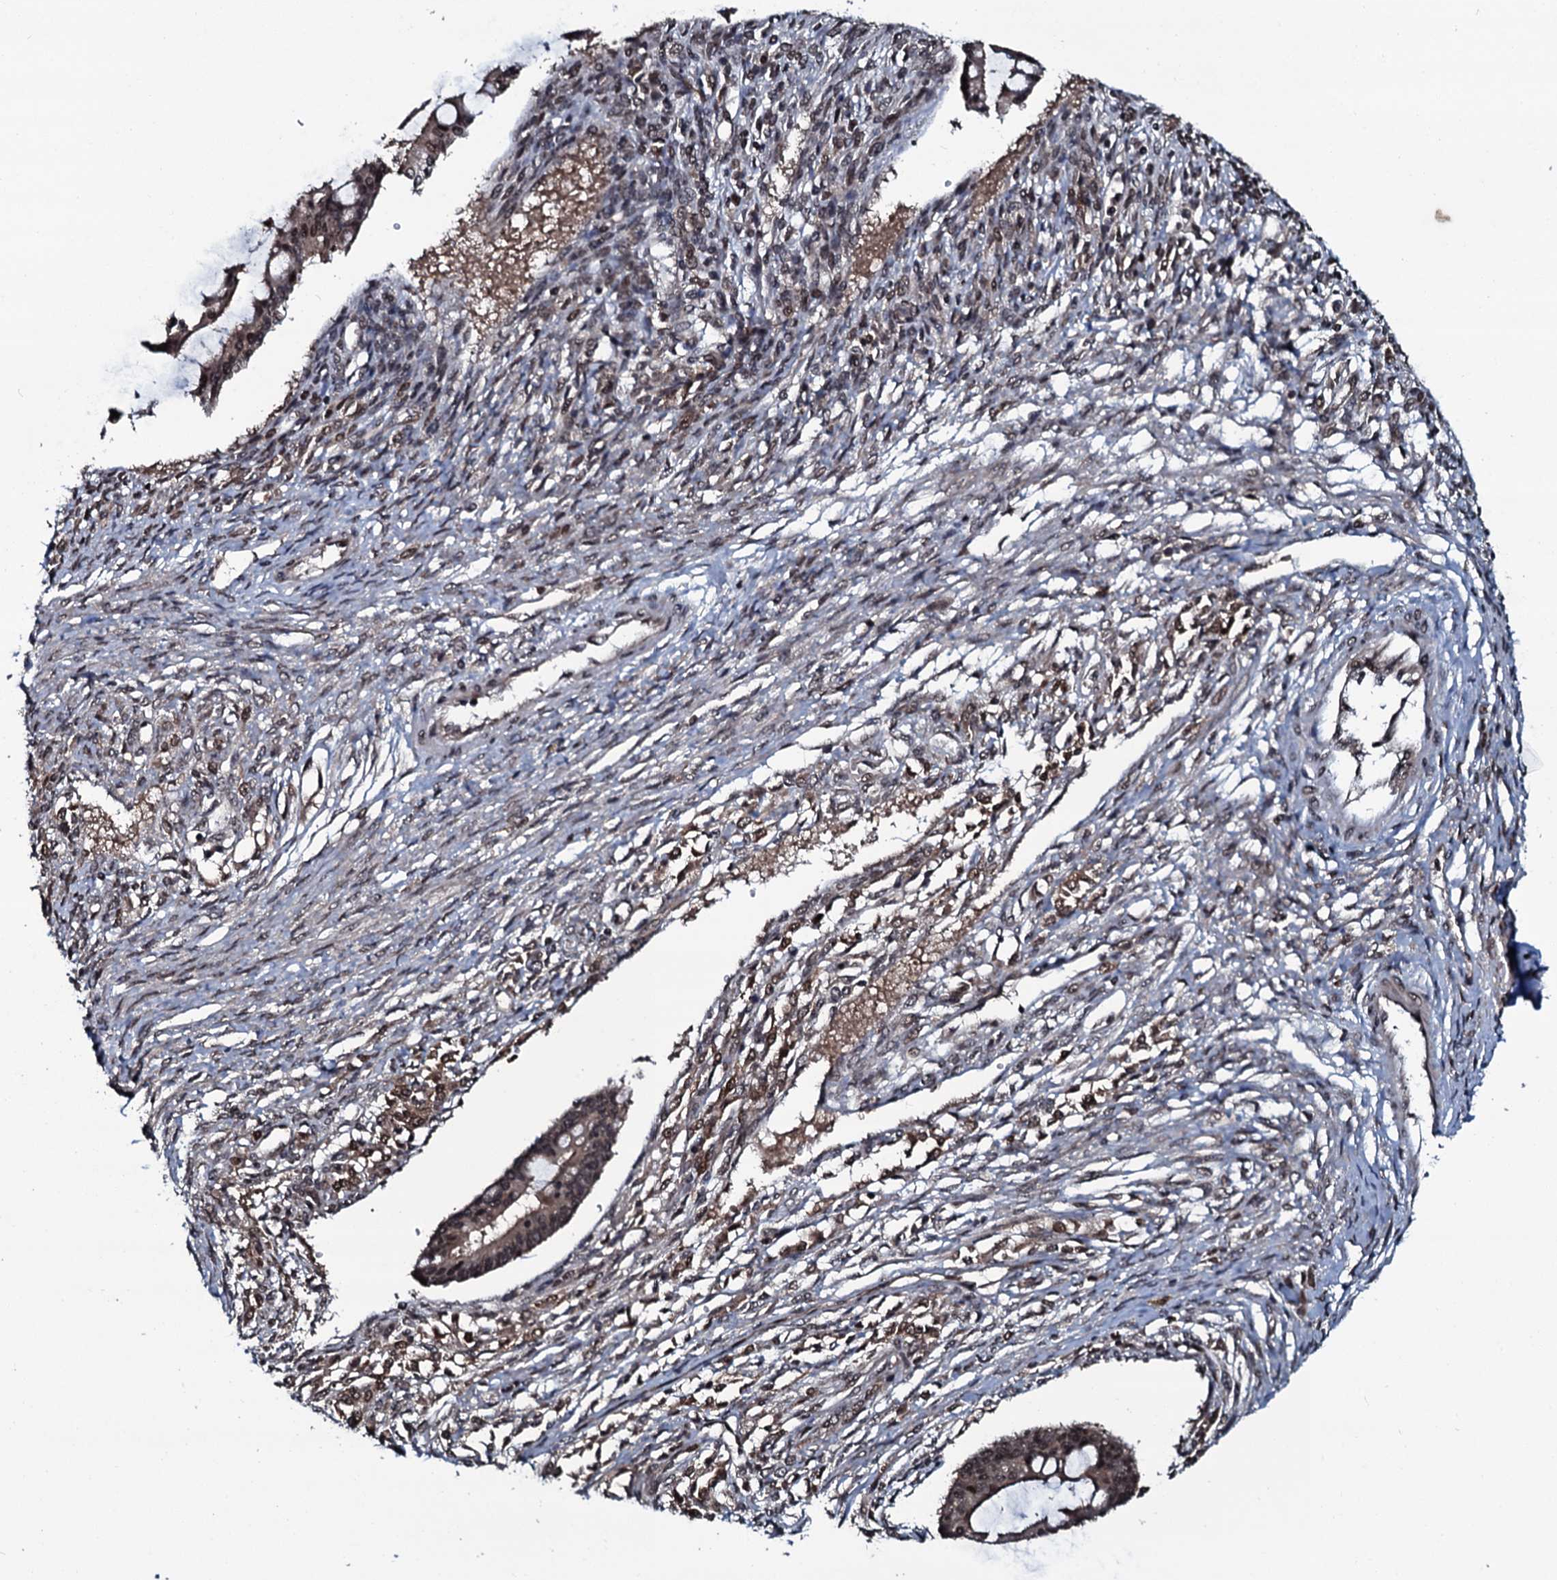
{"staining": {"intensity": "moderate", "quantity": ">75%", "location": "cytoplasmic/membranous,nuclear"}, "tissue": "ovarian cancer", "cell_type": "Tumor cells", "image_type": "cancer", "snomed": [{"axis": "morphology", "description": "Cystadenocarcinoma, mucinous, NOS"}, {"axis": "topography", "description": "Ovary"}], "caption": "This histopathology image reveals IHC staining of ovarian mucinous cystadenocarcinoma, with medium moderate cytoplasmic/membranous and nuclear expression in approximately >75% of tumor cells.", "gene": "HDDC3", "patient": {"sex": "female", "age": 73}}